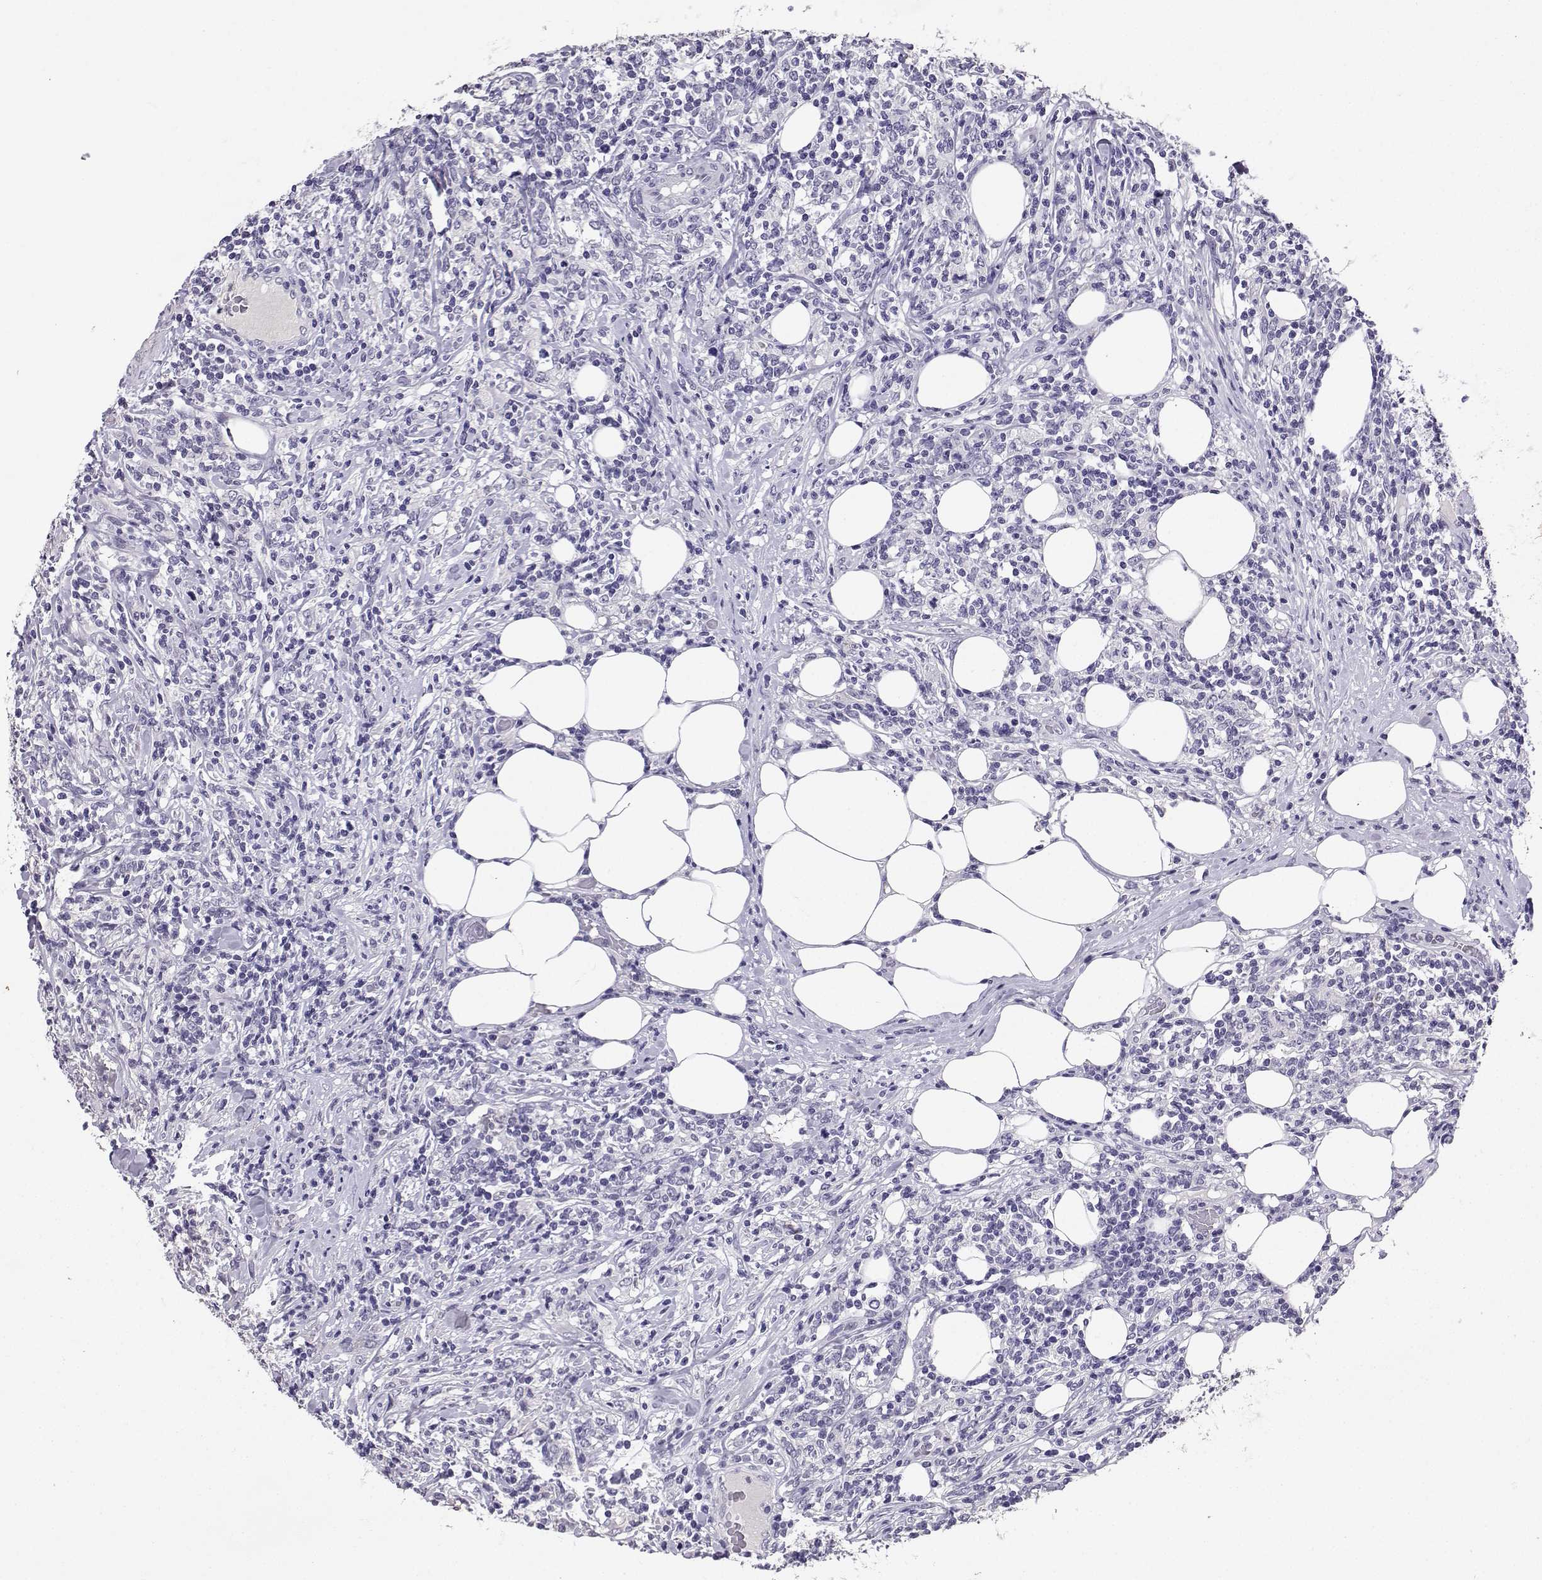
{"staining": {"intensity": "negative", "quantity": "none", "location": "none"}, "tissue": "lymphoma", "cell_type": "Tumor cells", "image_type": "cancer", "snomed": [{"axis": "morphology", "description": "Malignant lymphoma, non-Hodgkin's type, High grade"}, {"axis": "topography", "description": "Lymph node"}], "caption": "Immunohistochemistry (IHC) image of malignant lymphoma, non-Hodgkin's type (high-grade) stained for a protein (brown), which displays no staining in tumor cells.", "gene": "SPAG11B", "patient": {"sex": "female", "age": 84}}